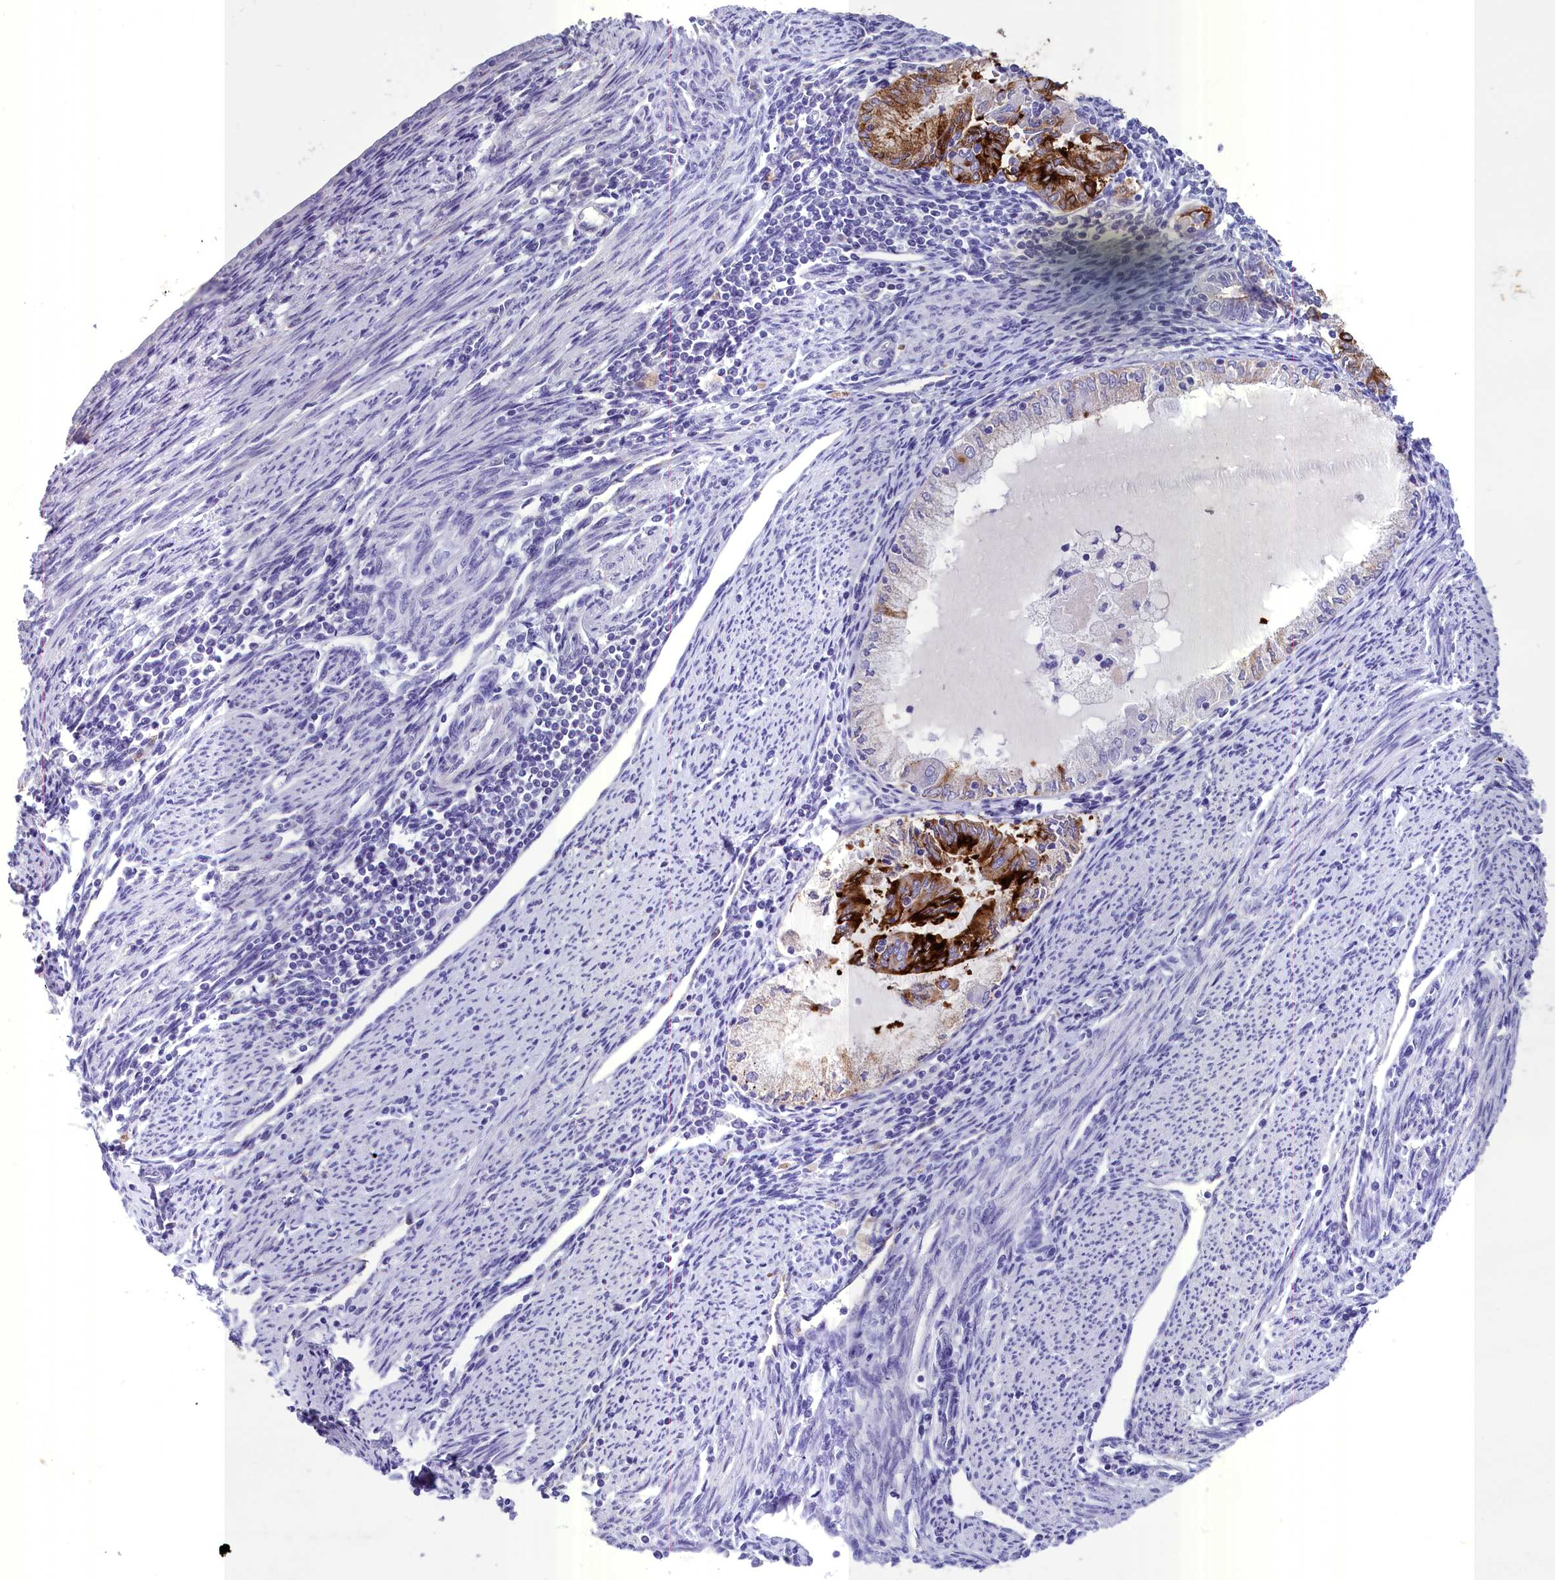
{"staining": {"intensity": "strong", "quantity": "<25%", "location": "cytoplasmic/membranous"}, "tissue": "endometrial cancer", "cell_type": "Tumor cells", "image_type": "cancer", "snomed": [{"axis": "morphology", "description": "Adenocarcinoma, NOS"}, {"axis": "topography", "description": "Endometrium"}], "caption": "This is an image of immunohistochemistry (IHC) staining of adenocarcinoma (endometrial), which shows strong expression in the cytoplasmic/membranous of tumor cells.", "gene": "INSC", "patient": {"sex": "female", "age": 79}}